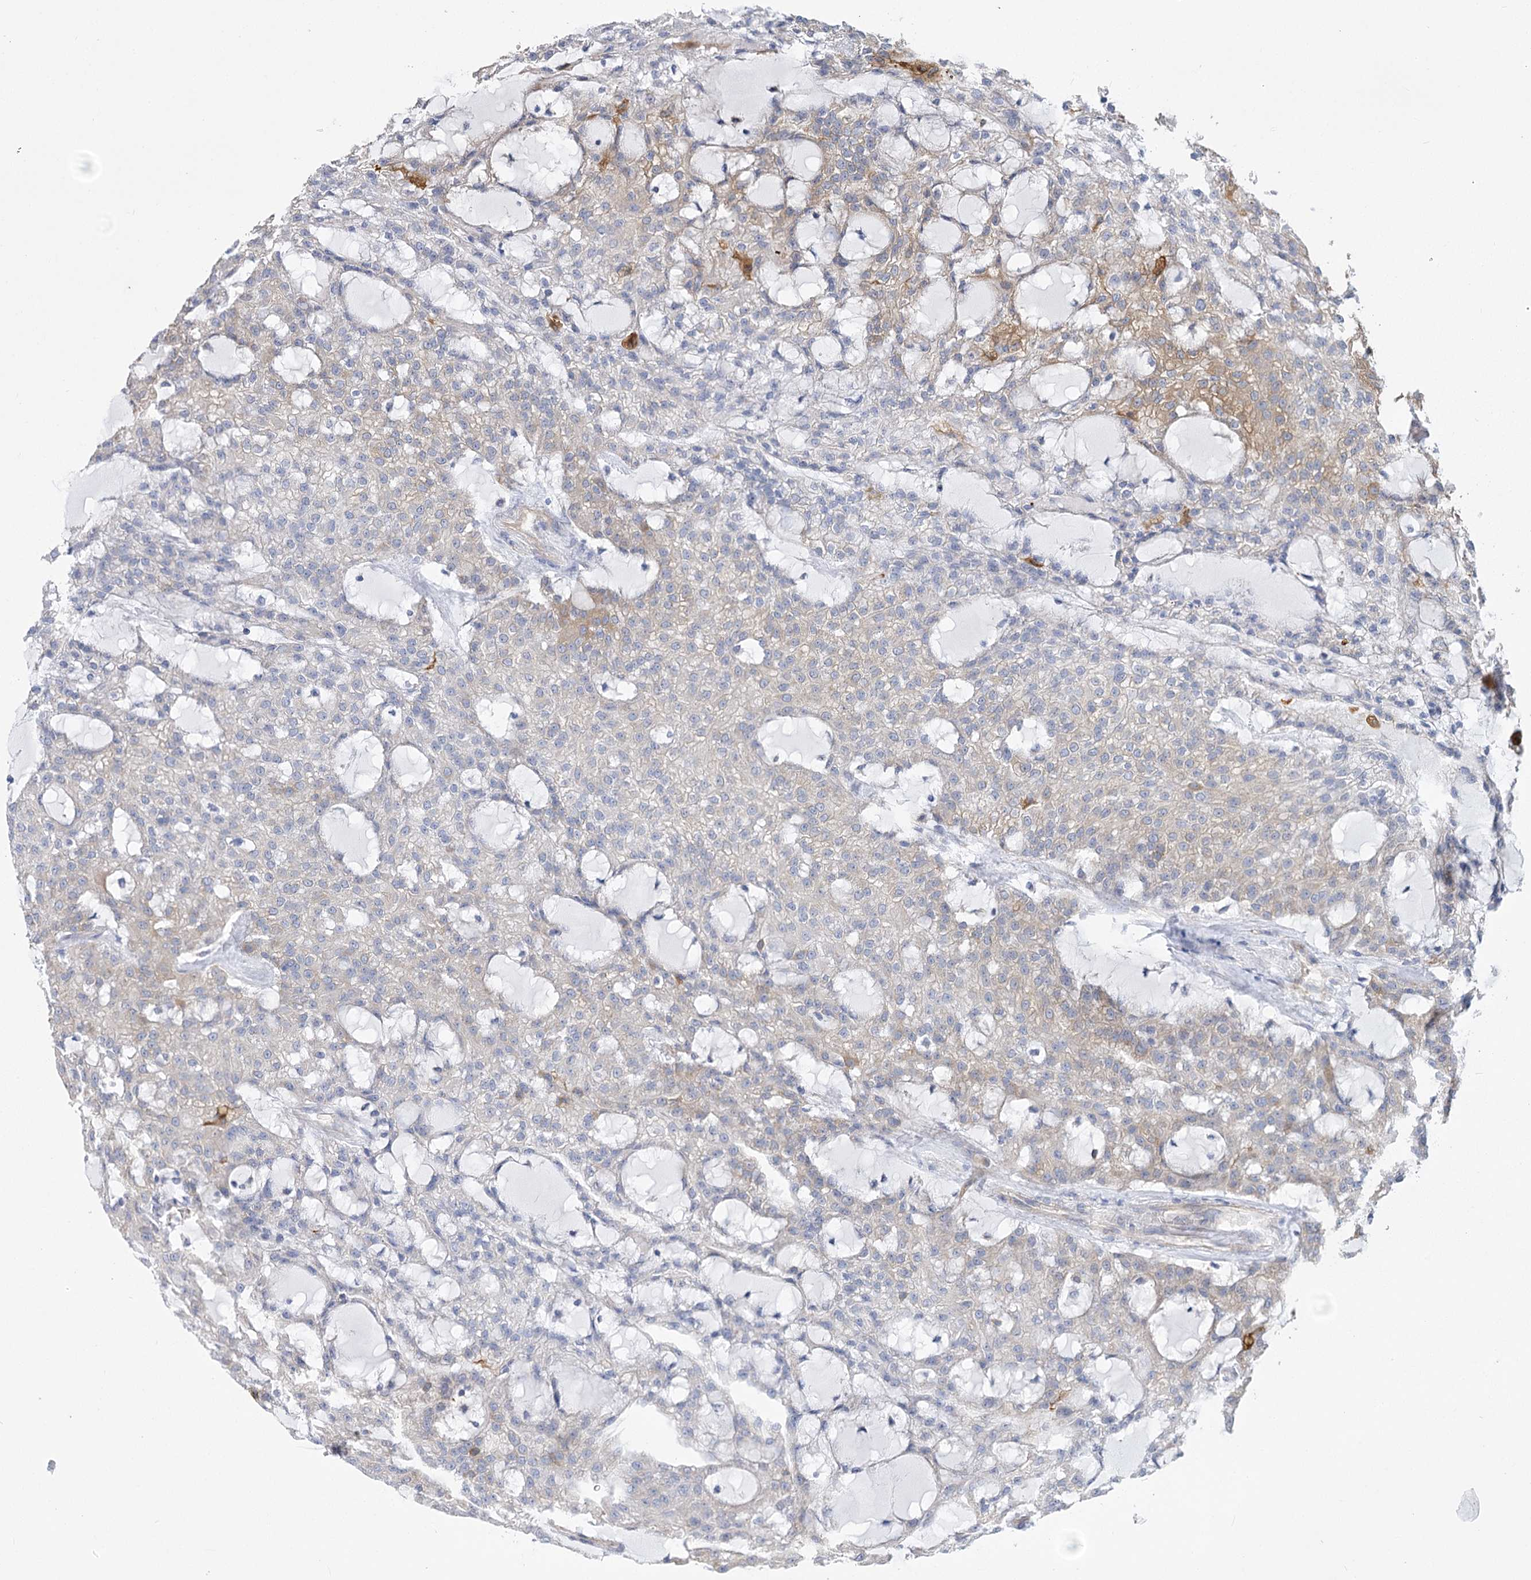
{"staining": {"intensity": "negative", "quantity": "none", "location": "none"}, "tissue": "renal cancer", "cell_type": "Tumor cells", "image_type": "cancer", "snomed": [{"axis": "morphology", "description": "Adenocarcinoma, NOS"}, {"axis": "topography", "description": "Kidney"}], "caption": "Immunohistochemistry image of renal adenocarcinoma stained for a protein (brown), which demonstrates no positivity in tumor cells.", "gene": "RMDN2", "patient": {"sex": "male", "age": 63}}